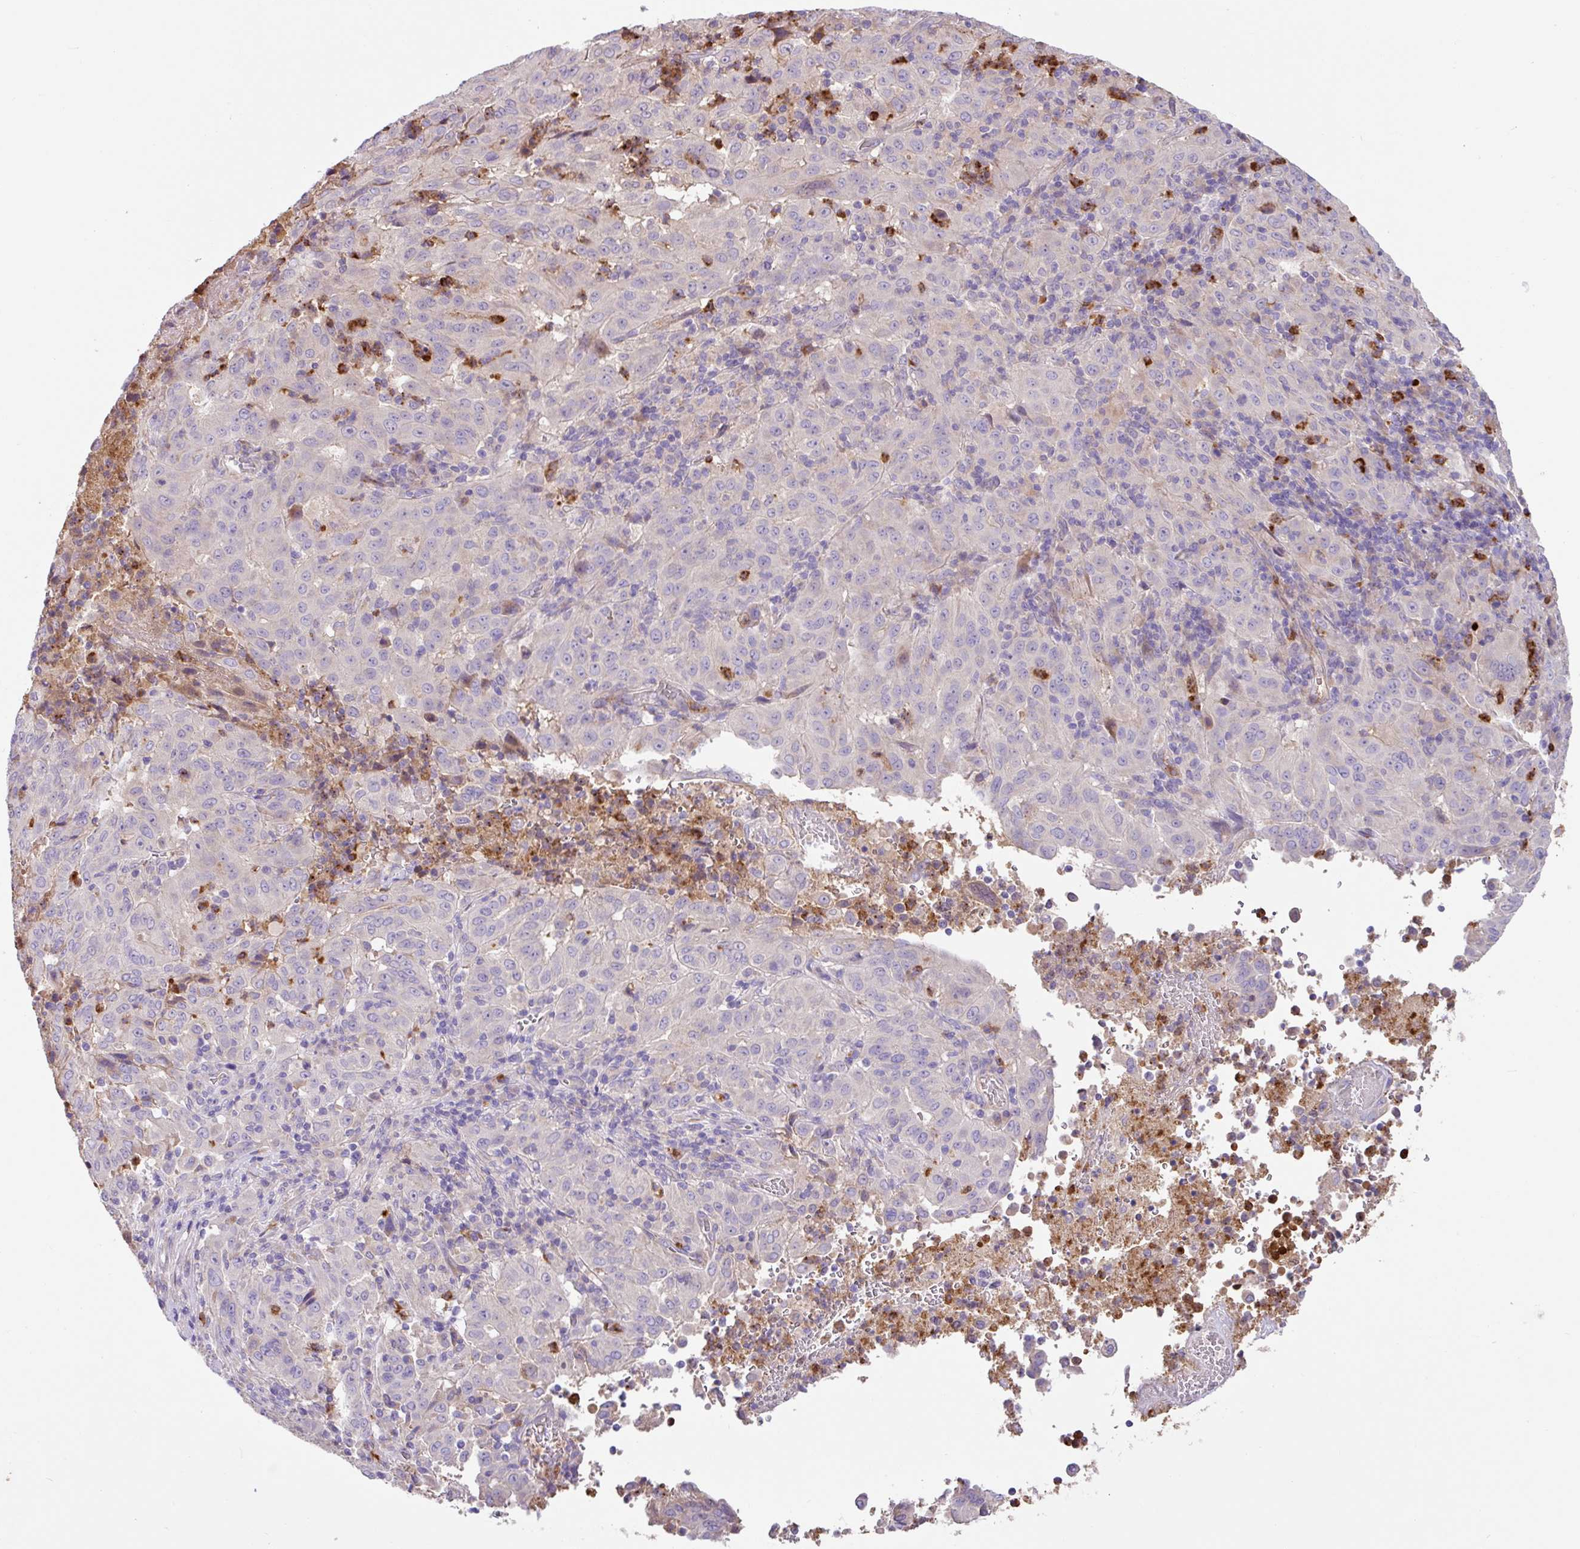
{"staining": {"intensity": "negative", "quantity": "none", "location": "none"}, "tissue": "pancreatic cancer", "cell_type": "Tumor cells", "image_type": "cancer", "snomed": [{"axis": "morphology", "description": "Adenocarcinoma, NOS"}, {"axis": "topography", "description": "Pancreas"}], "caption": "IHC of pancreatic adenocarcinoma displays no expression in tumor cells.", "gene": "CRISP3", "patient": {"sex": "male", "age": 63}}